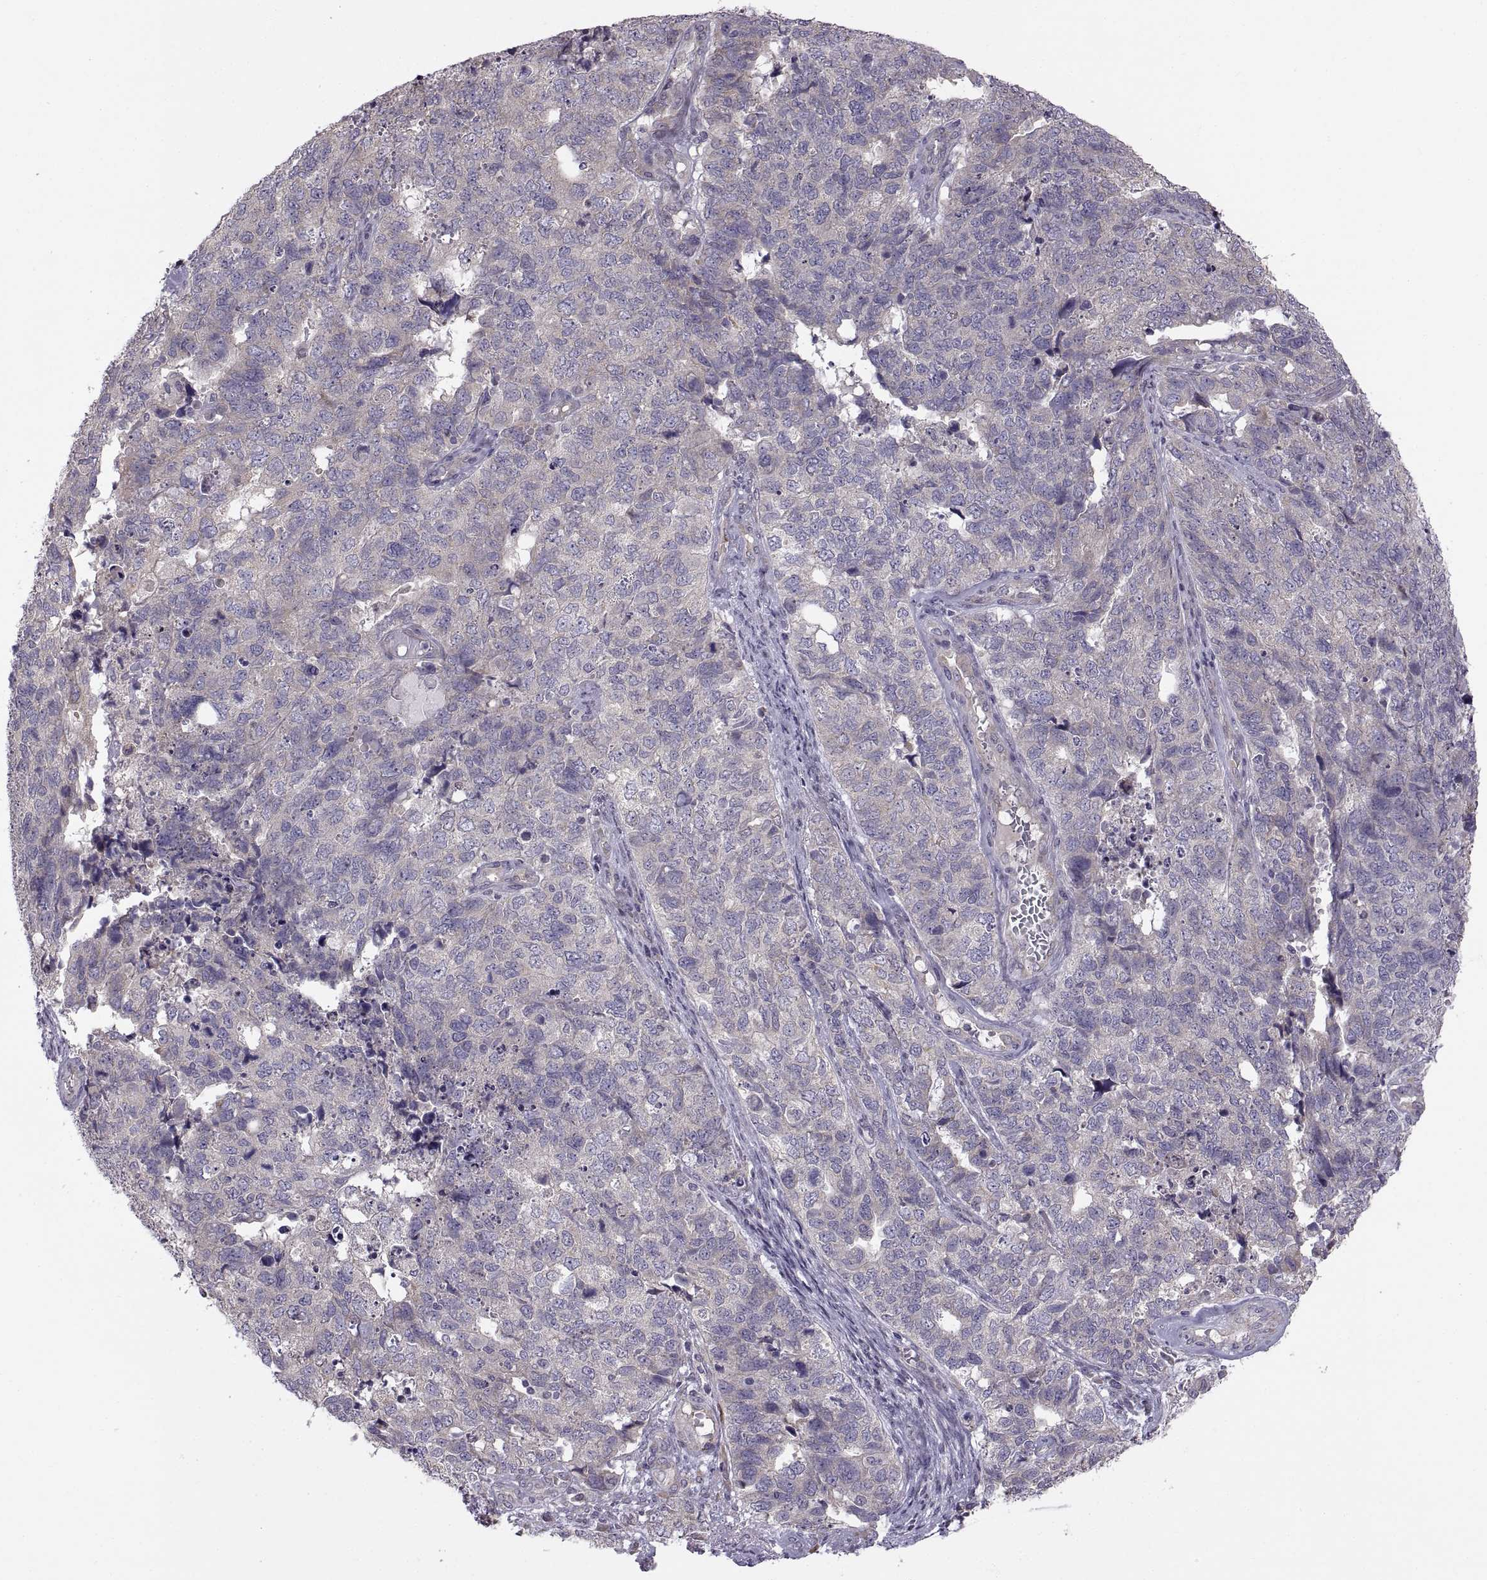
{"staining": {"intensity": "negative", "quantity": "none", "location": "none"}, "tissue": "cervical cancer", "cell_type": "Tumor cells", "image_type": "cancer", "snomed": [{"axis": "morphology", "description": "Squamous cell carcinoma, NOS"}, {"axis": "topography", "description": "Cervix"}], "caption": "IHC micrograph of neoplastic tissue: cervical squamous cell carcinoma stained with DAB demonstrates no significant protein expression in tumor cells.", "gene": "ACSBG2", "patient": {"sex": "female", "age": 63}}